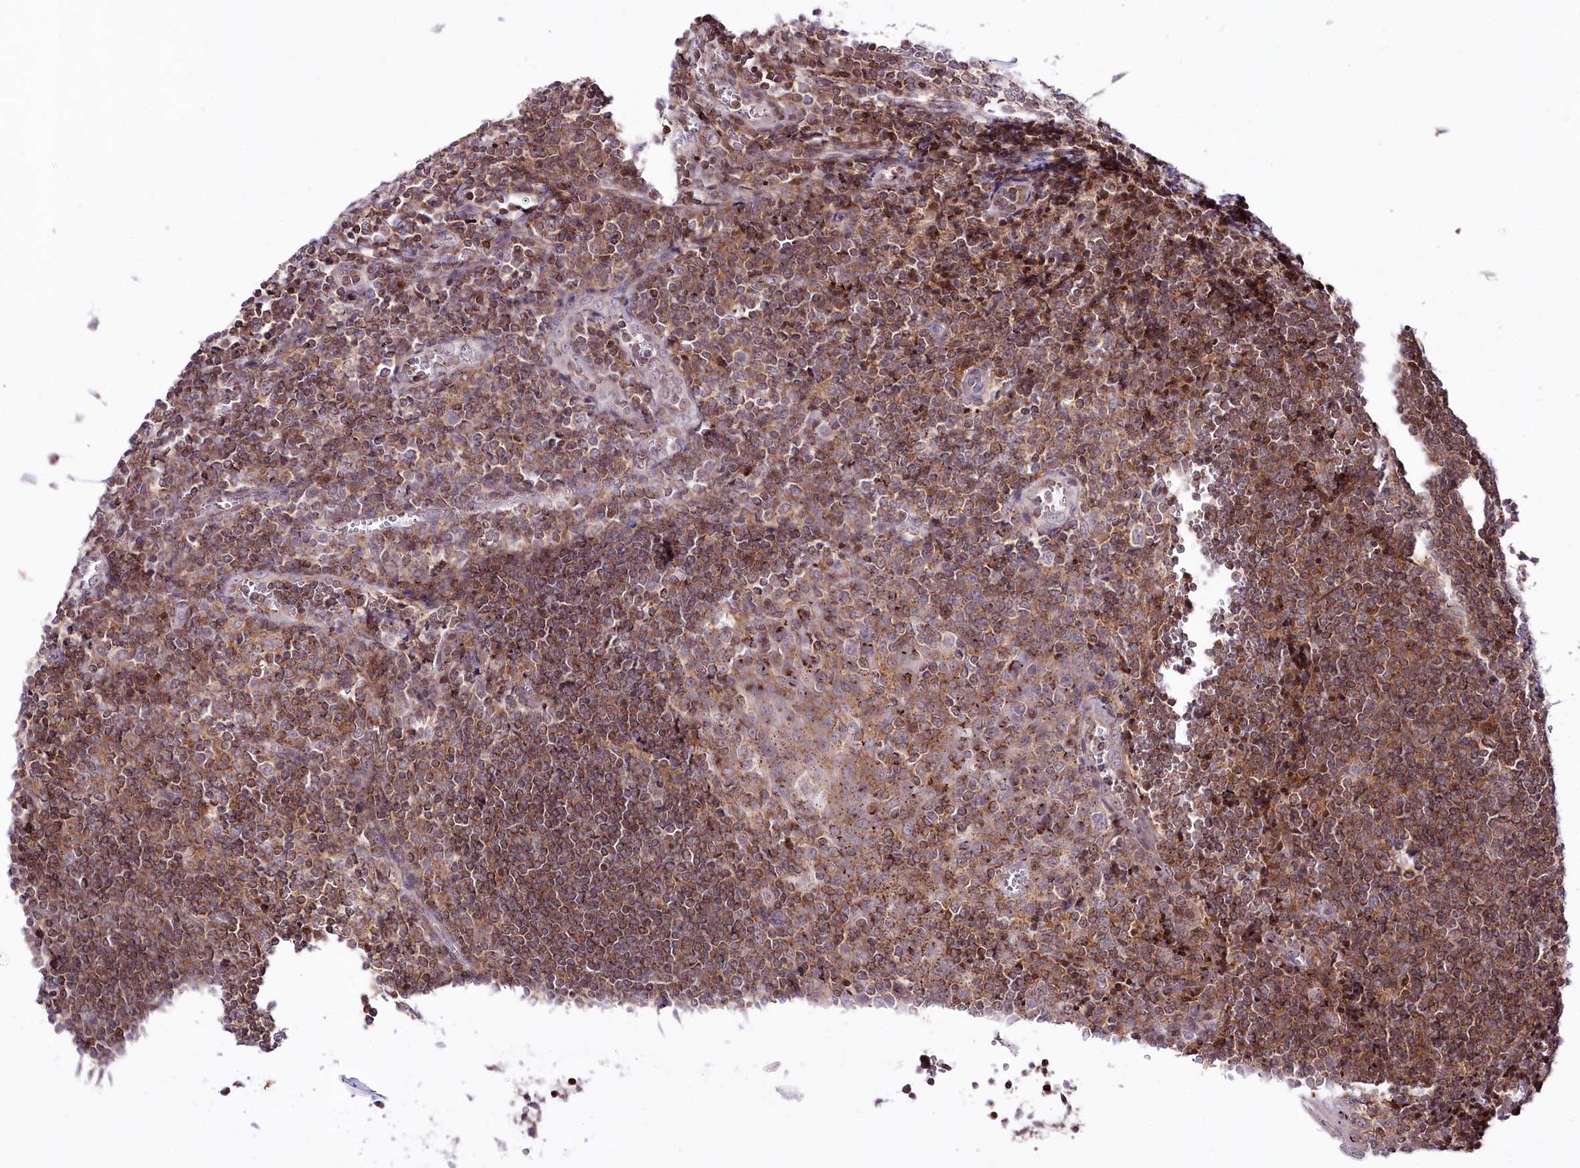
{"staining": {"intensity": "moderate", "quantity": ">75%", "location": "cytoplasmic/membranous"}, "tissue": "tonsil", "cell_type": "Germinal center cells", "image_type": "normal", "snomed": [{"axis": "morphology", "description": "Normal tissue, NOS"}, {"axis": "topography", "description": "Tonsil"}], "caption": "DAB (3,3'-diaminobenzidine) immunohistochemical staining of benign tonsil displays moderate cytoplasmic/membranous protein expression in about >75% of germinal center cells.", "gene": "ZFYVE27", "patient": {"sex": "male", "age": 27}}